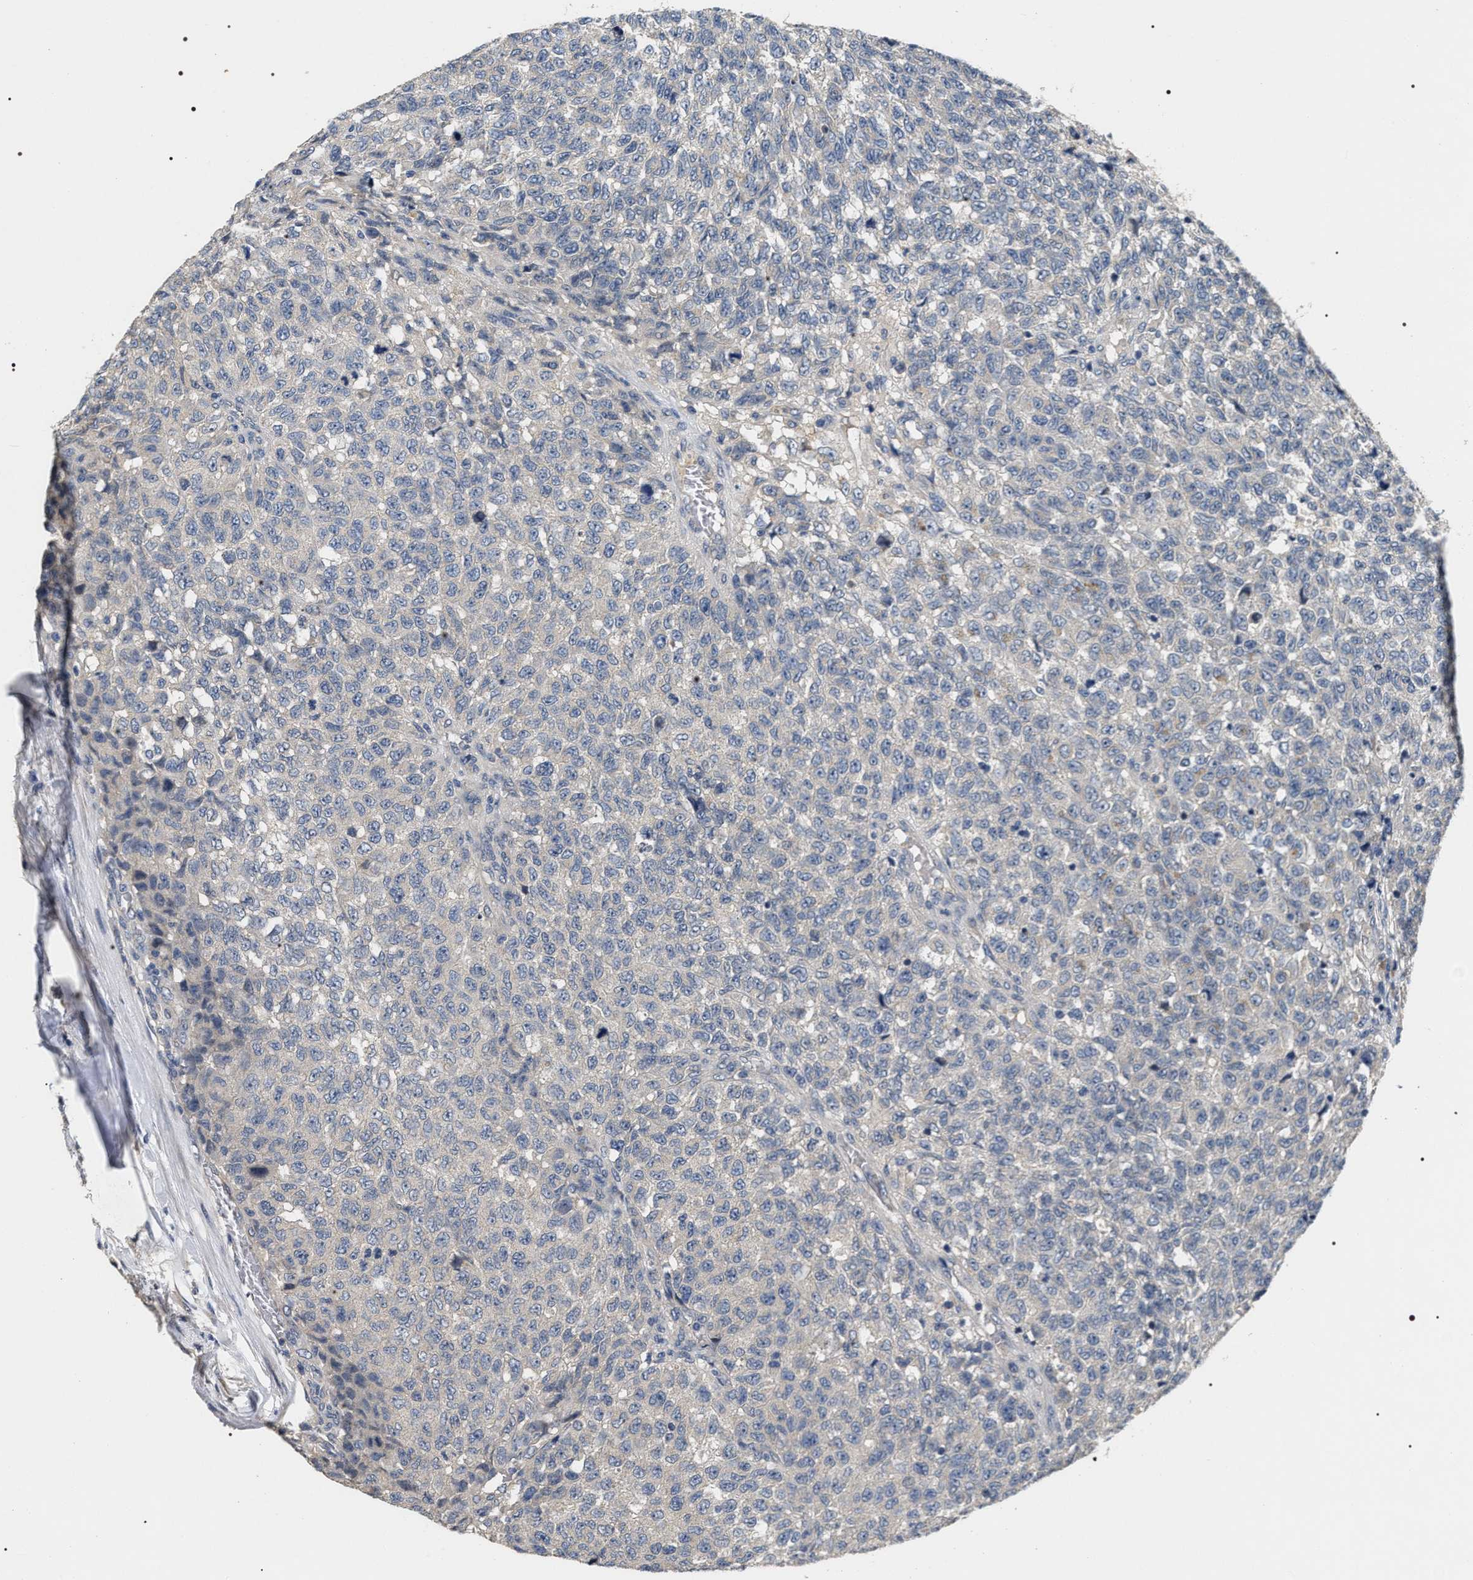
{"staining": {"intensity": "negative", "quantity": "none", "location": "none"}, "tissue": "testis cancer", "cell_type": "Tumor cells", "image_type": "cancer", "snomed": [{"axis": "morphology", "description": "Seminoma, NOS"}, {"axis": "topography", "description": "Testis"}], "caption": "Immunohistochemical staining of human testis seminoma demonstrates no significant positivity in tumor cells.", "gene": "IFT81", "patient": {"sex": "male", "age": 59}}